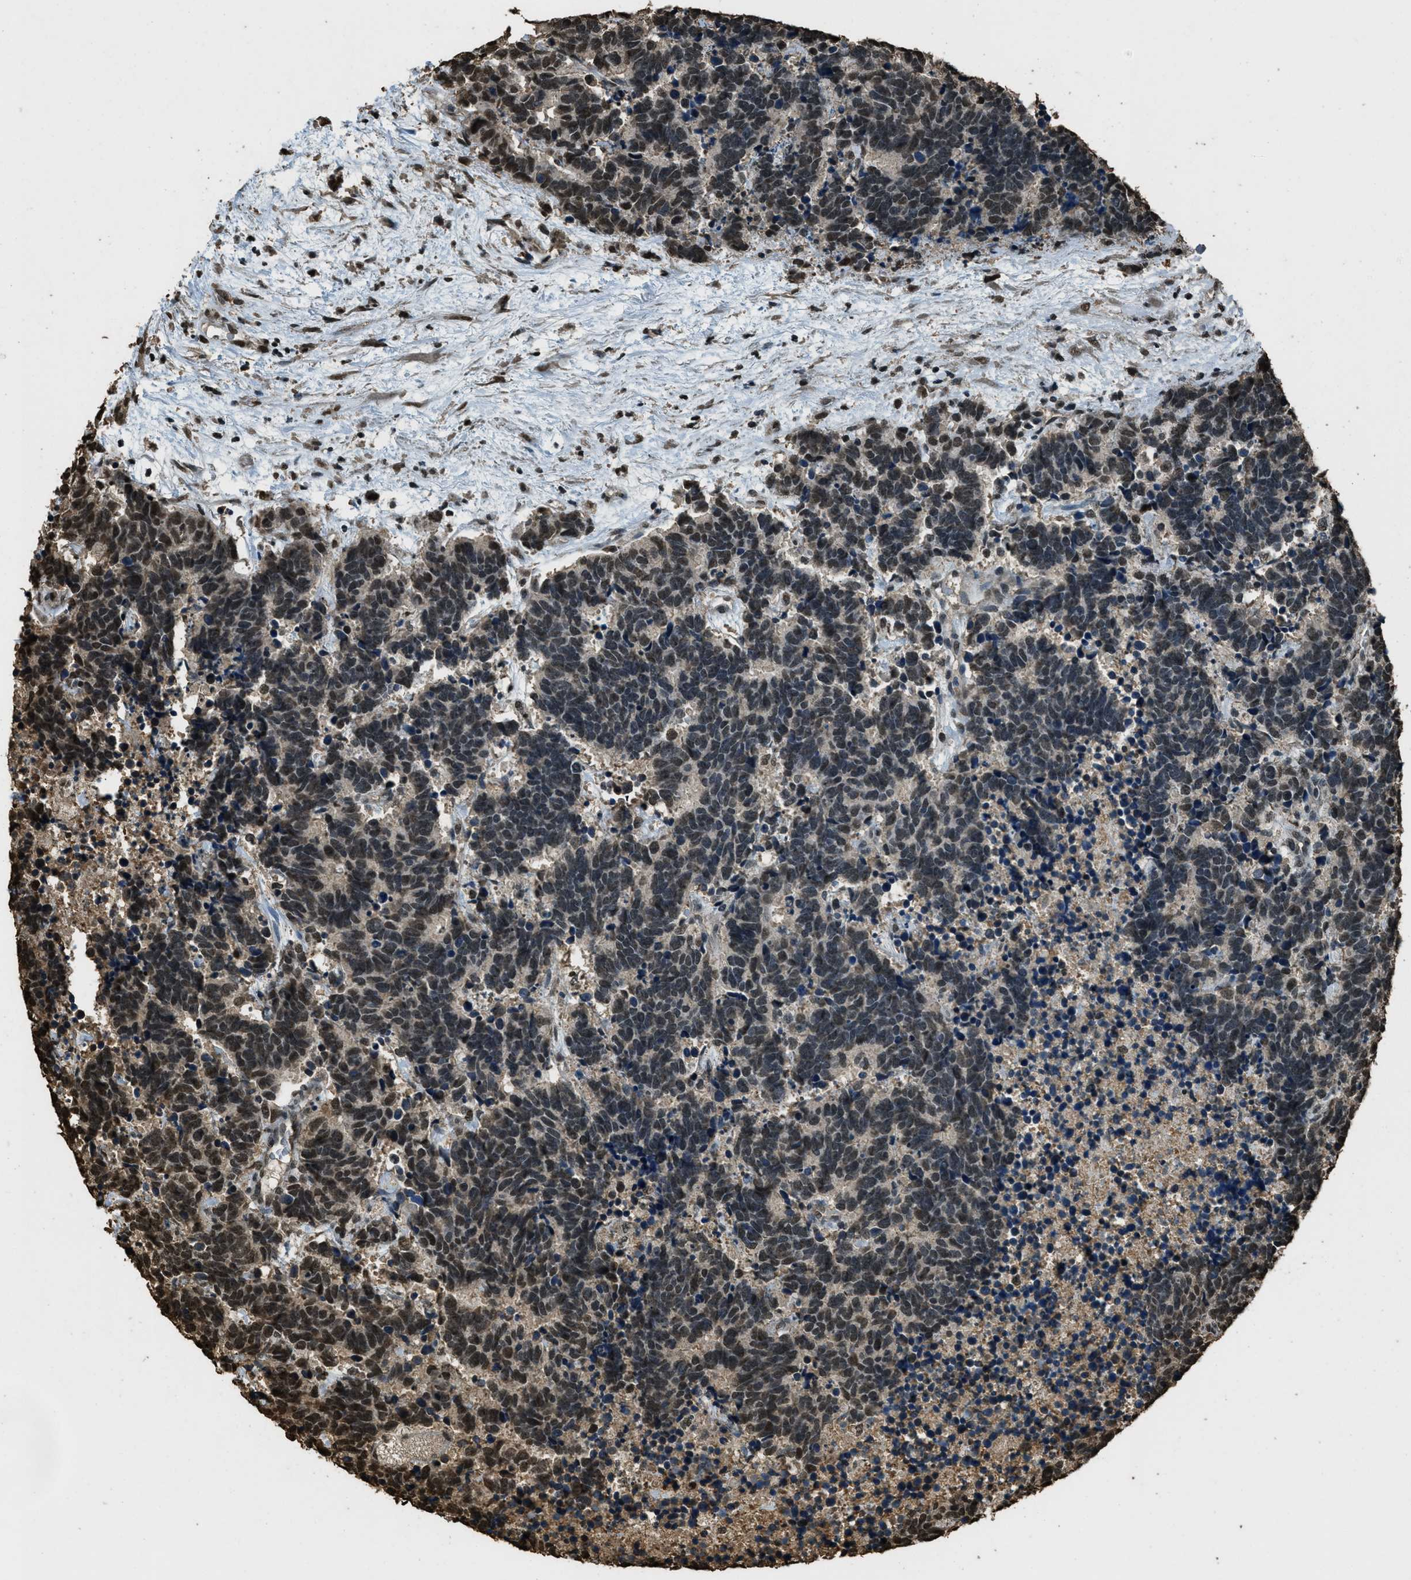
{"staining": {"intensity": "moderate", "quantity": "25%-75%", "location": "nuclear"}, "tissue": "carcinoid", "cell_type": "Tumor cells", "image_type": "cancer", "snomed": [{"axis": "morphology", "description": "Carcinoma, NOS"}, {"axis": "morphology", "description": "Carcinoid, malignant, NOS"}, {"axis": "topography", "description": "Urinary bladder"}], "caption": "Tumor cells display medium levels of moderate nuclear positivity in approximately 25%-75% of cells in human carcinoid.", "gene": "MYB", "patient": {"sex": "male", "age": 57}}